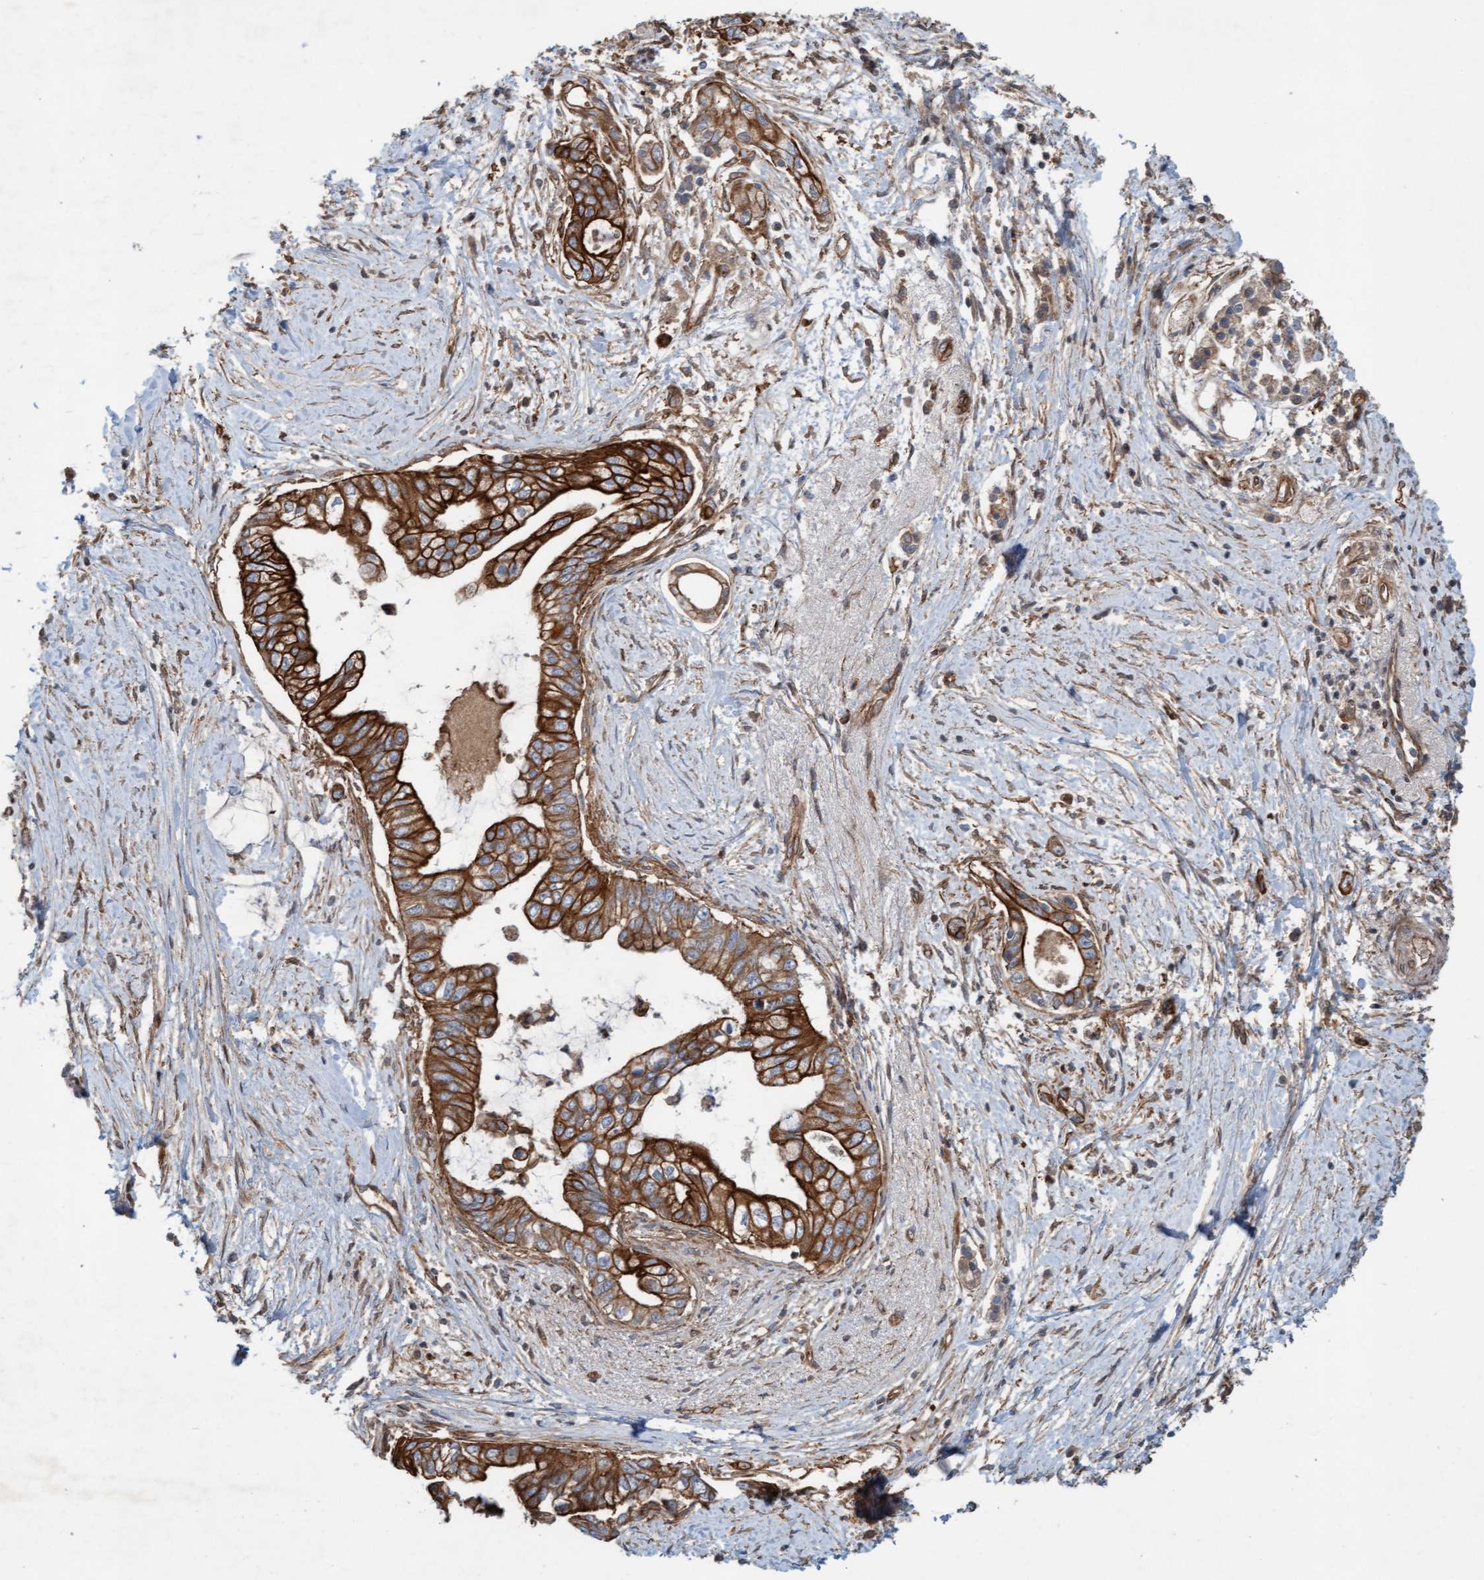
{"staining": {"intensity": "strong", "quantity": ">75%", "location": "cytoplasmic/membranous"}, "tissue": "pancreatic cancer", "cell_type": "Tumor cells", "image_type": "cancer", "snomed": [{"axis": "morphology", "description": "Adenocarcinoma, NOS"}, {"axis": "topography", "description": "Pancreas"}], "caption": "Immunohistochemistry micrograph of neoplastic tissue: human pancreatic cancer stained using immunohistochemistry shows high levels of strong protein expression localized specifically in the cytoplasmic/membranous of tumor cells, appearing as a cytoplasmic/membranous brown color.", "gene": "ERAL1", "patient": {"sex": "male", "age": 59}}